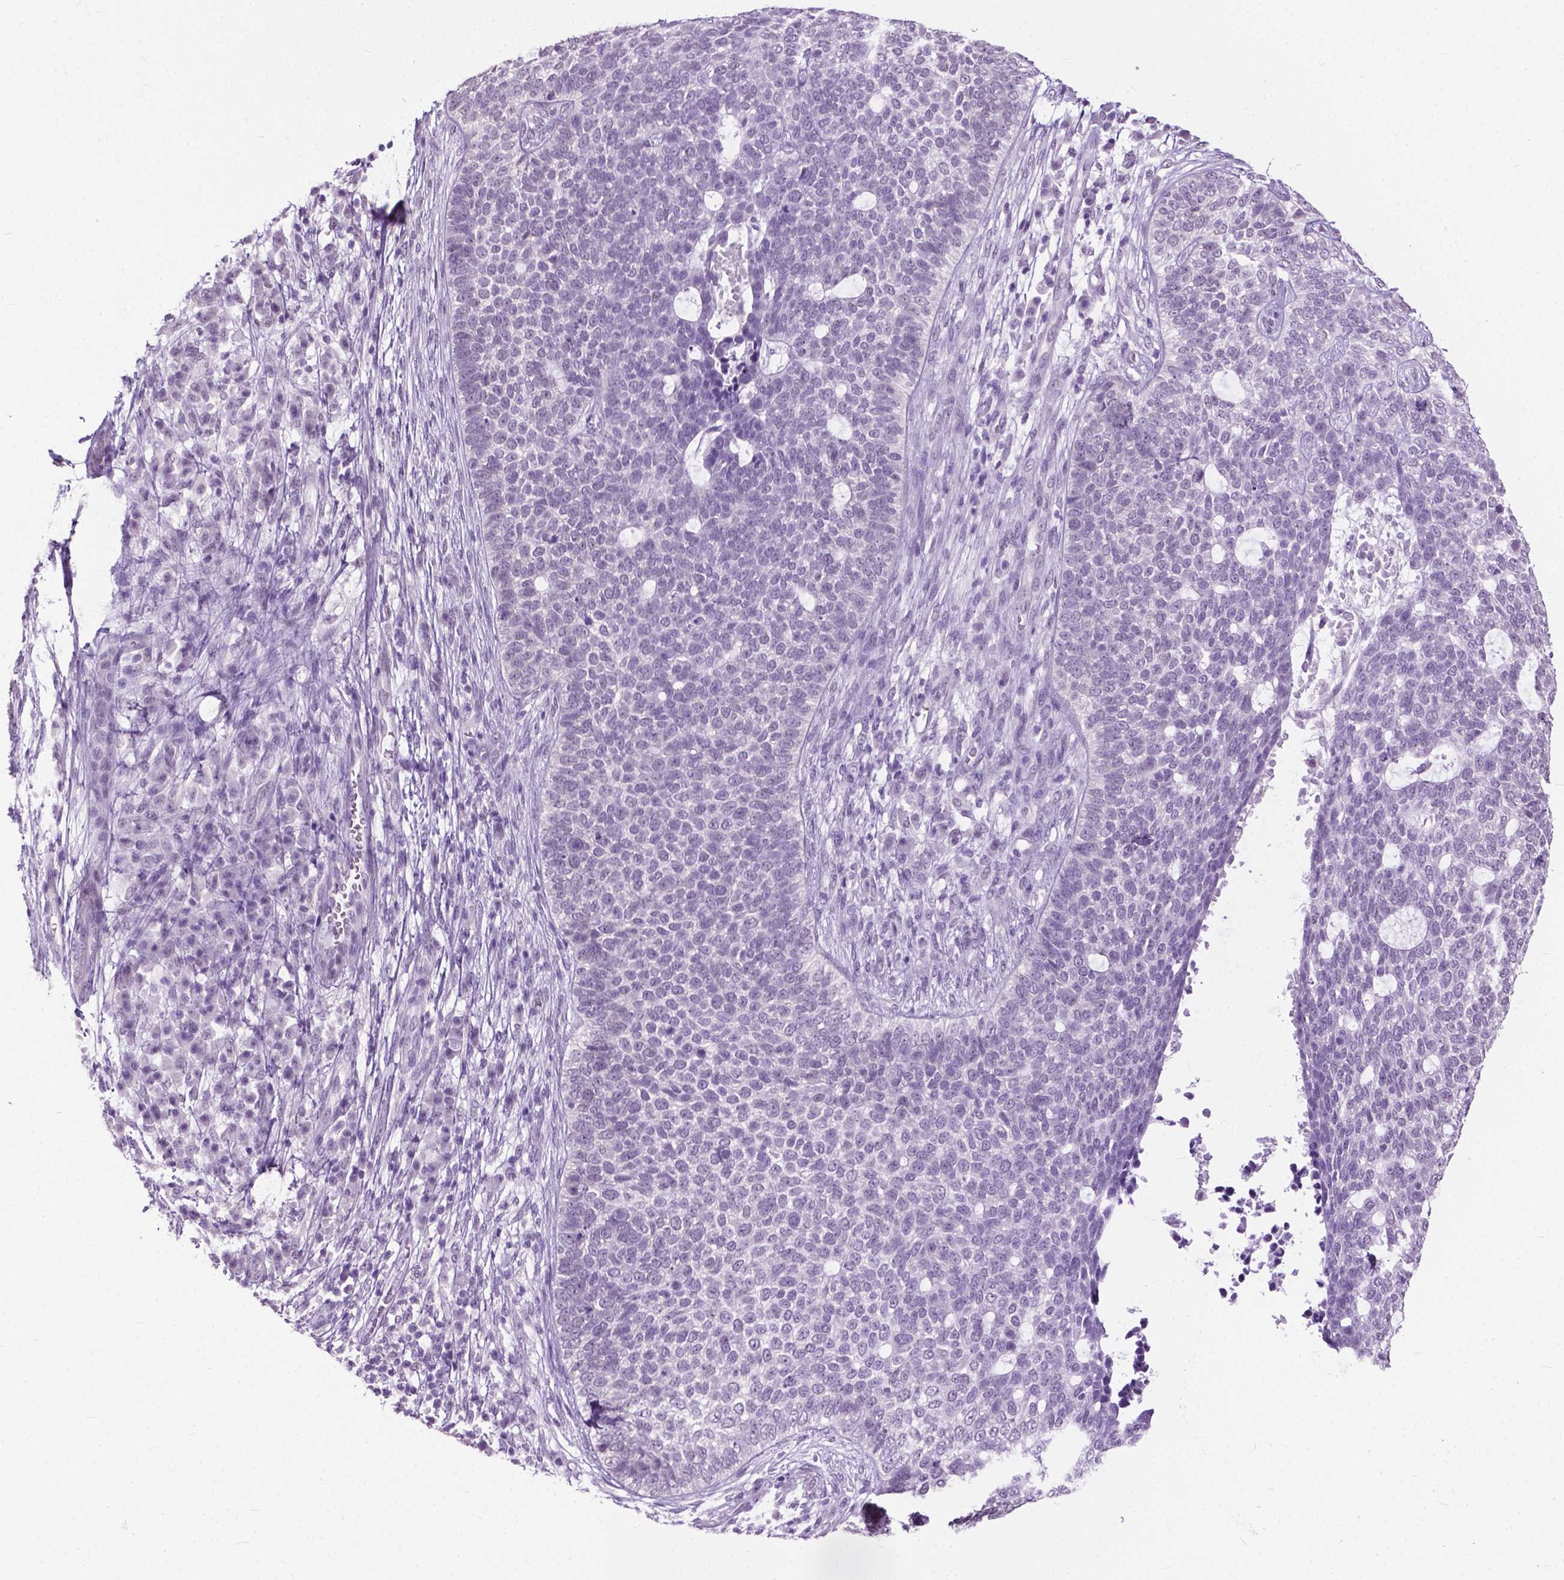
{"staining": {"intensity": "negative", "quantity": "none", "location": "none"}, "tissue": "skin cancer", "cell_type": "Tumor cells", "image_type": "cancer", "snomed": [{"axis": "morphology", "description": "Basal cell carcinoma"}, {"axis": "topography", "description": "Skin"}], "caption": "Immunohistochemistry (IHC) of human skin basal cell carcinoma displays no staining in tumor cells.", "gene": "GPR37L1", "patient": {"sex": "female", "age": 69}}